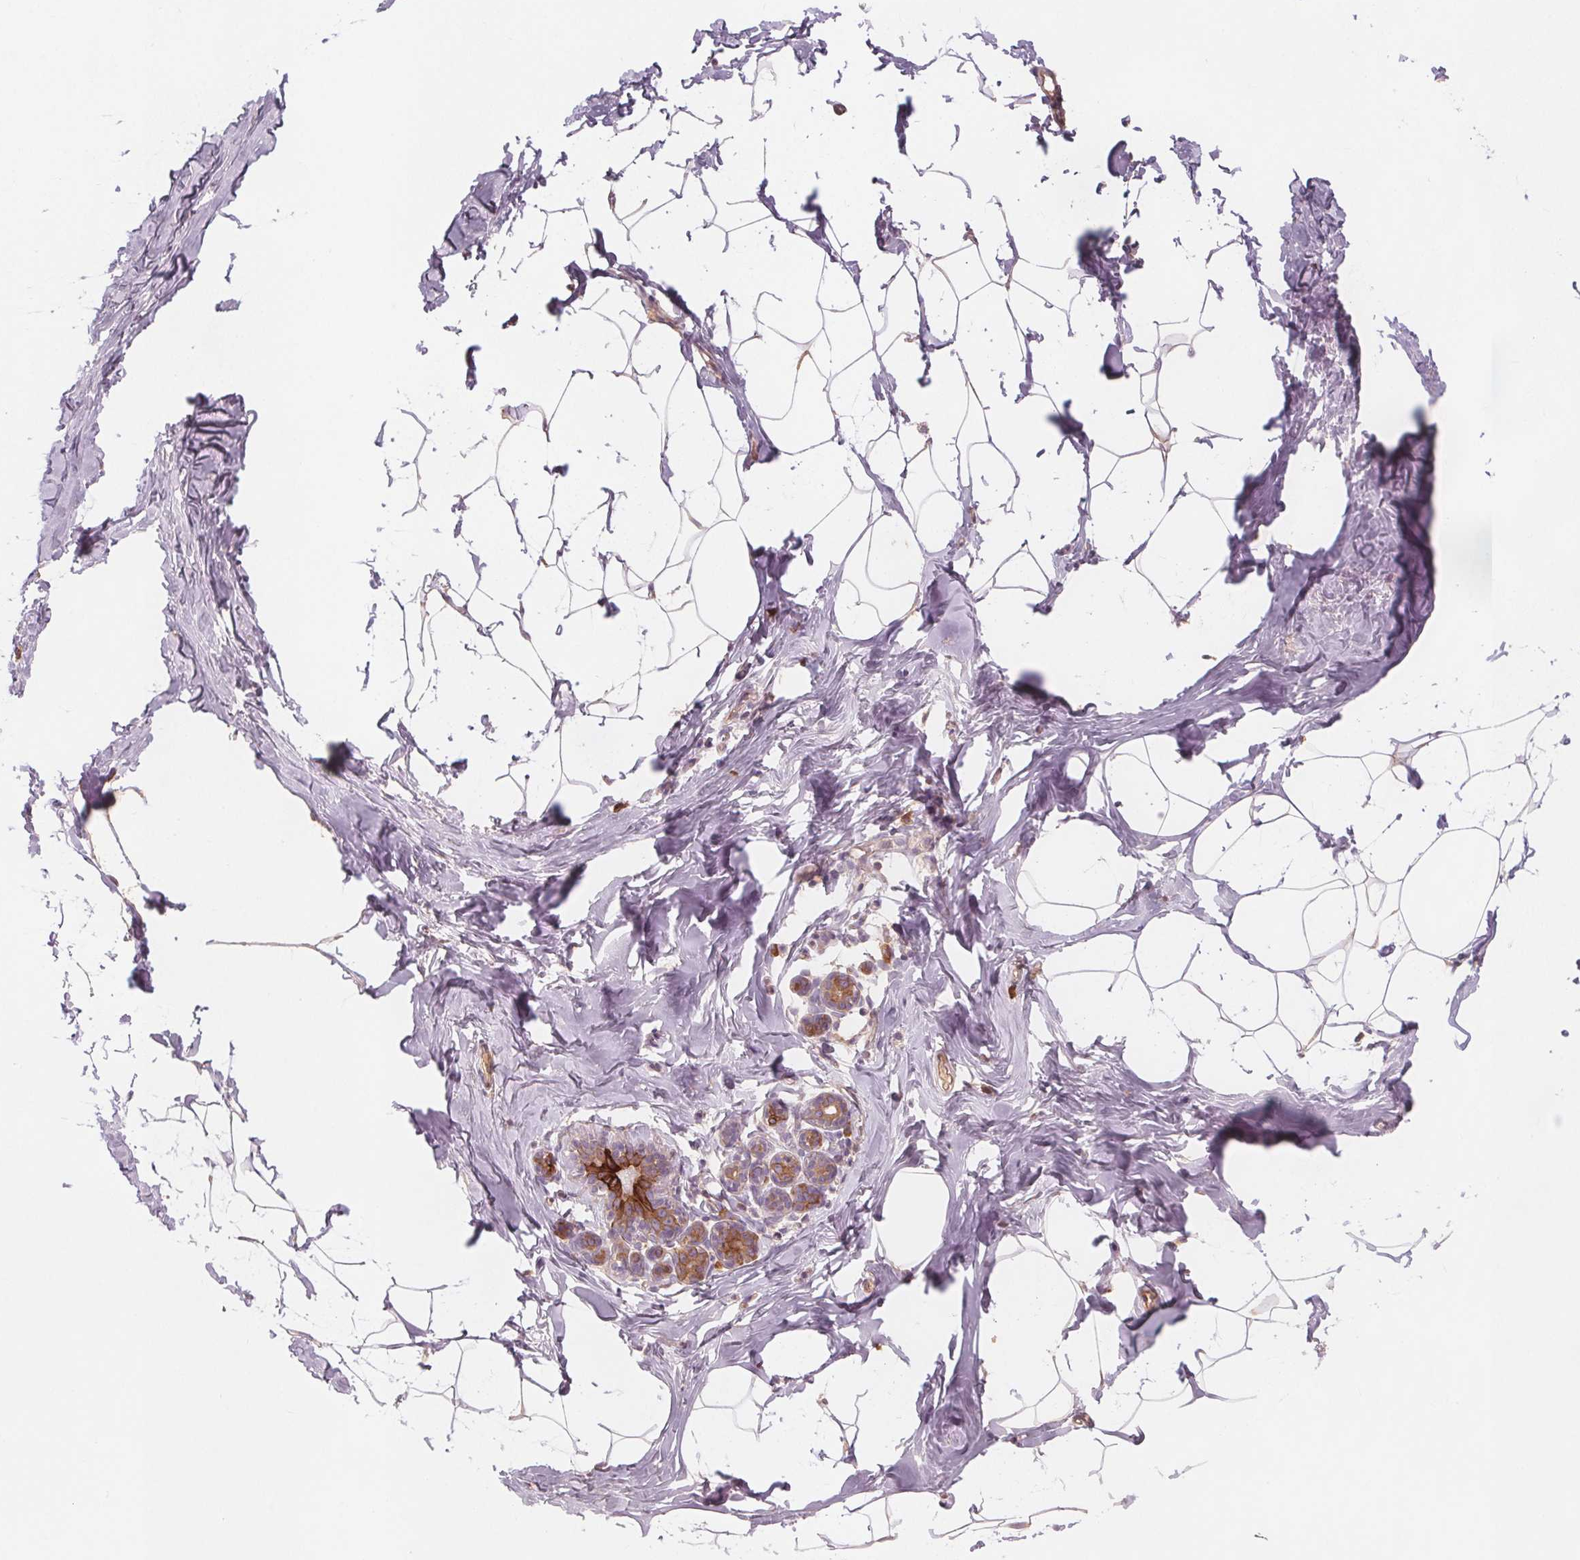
{"staining": {"intensity": "negative", "quantity": "none", "location": "none"}, "tissue": "breast", "cell_type": "Adipocytes", "image_type": "normal", "snomed": [{"axis": "morphology", "description": "Normal tissue, NOS"}, {"axis": "topography", "description": "Breast"}], "caption": "This is a photomicrograph of IHC staining of unremarkable breast, which shows no staining in adipocytes. (DAB (3,3'-diaminobenzidine) IHC visualized using brightfield microscopy, high magnification).", "gene": "TMEM80", "patient": {"sex": "female", "age": 32}}